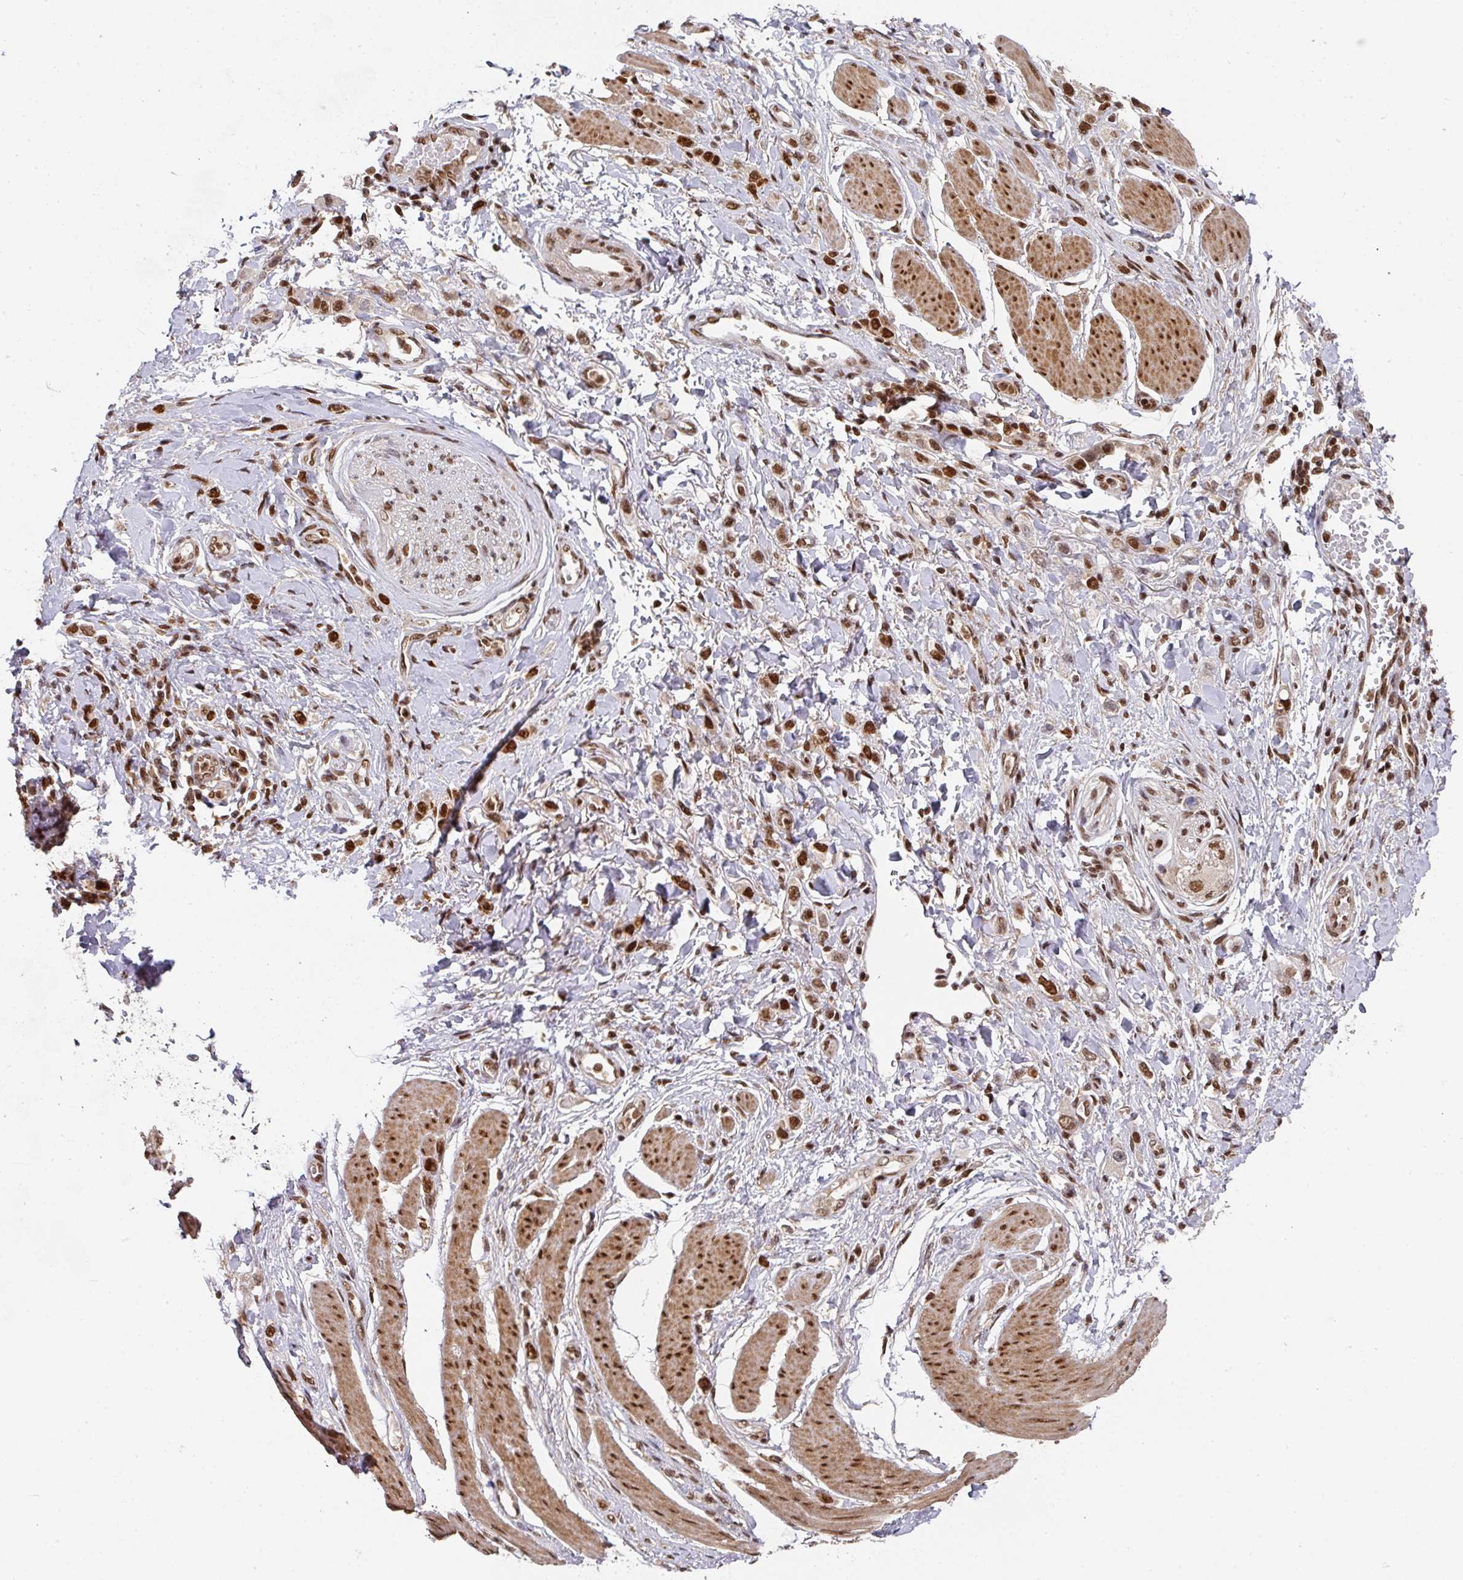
{"staining": {"intensity": "strong", "quantity": ">75%", "location": "nuclear"}, "tissue": "stomach cancer", "cell_type": "Tumor cells", "image_type": "cancer", "snomed": [{"axis": "morphology", "description": "Adenocarcinoma, NOS"}, {"axis": "topography", "description": "Stomach"}], "caption": "A brown stain highlights strong nuclear staining of a protein in stomach cancer (adenocarcinoma) tumor cells.", "gene": "DIDO1", "patient": {"sex": "female", "age": 65}}